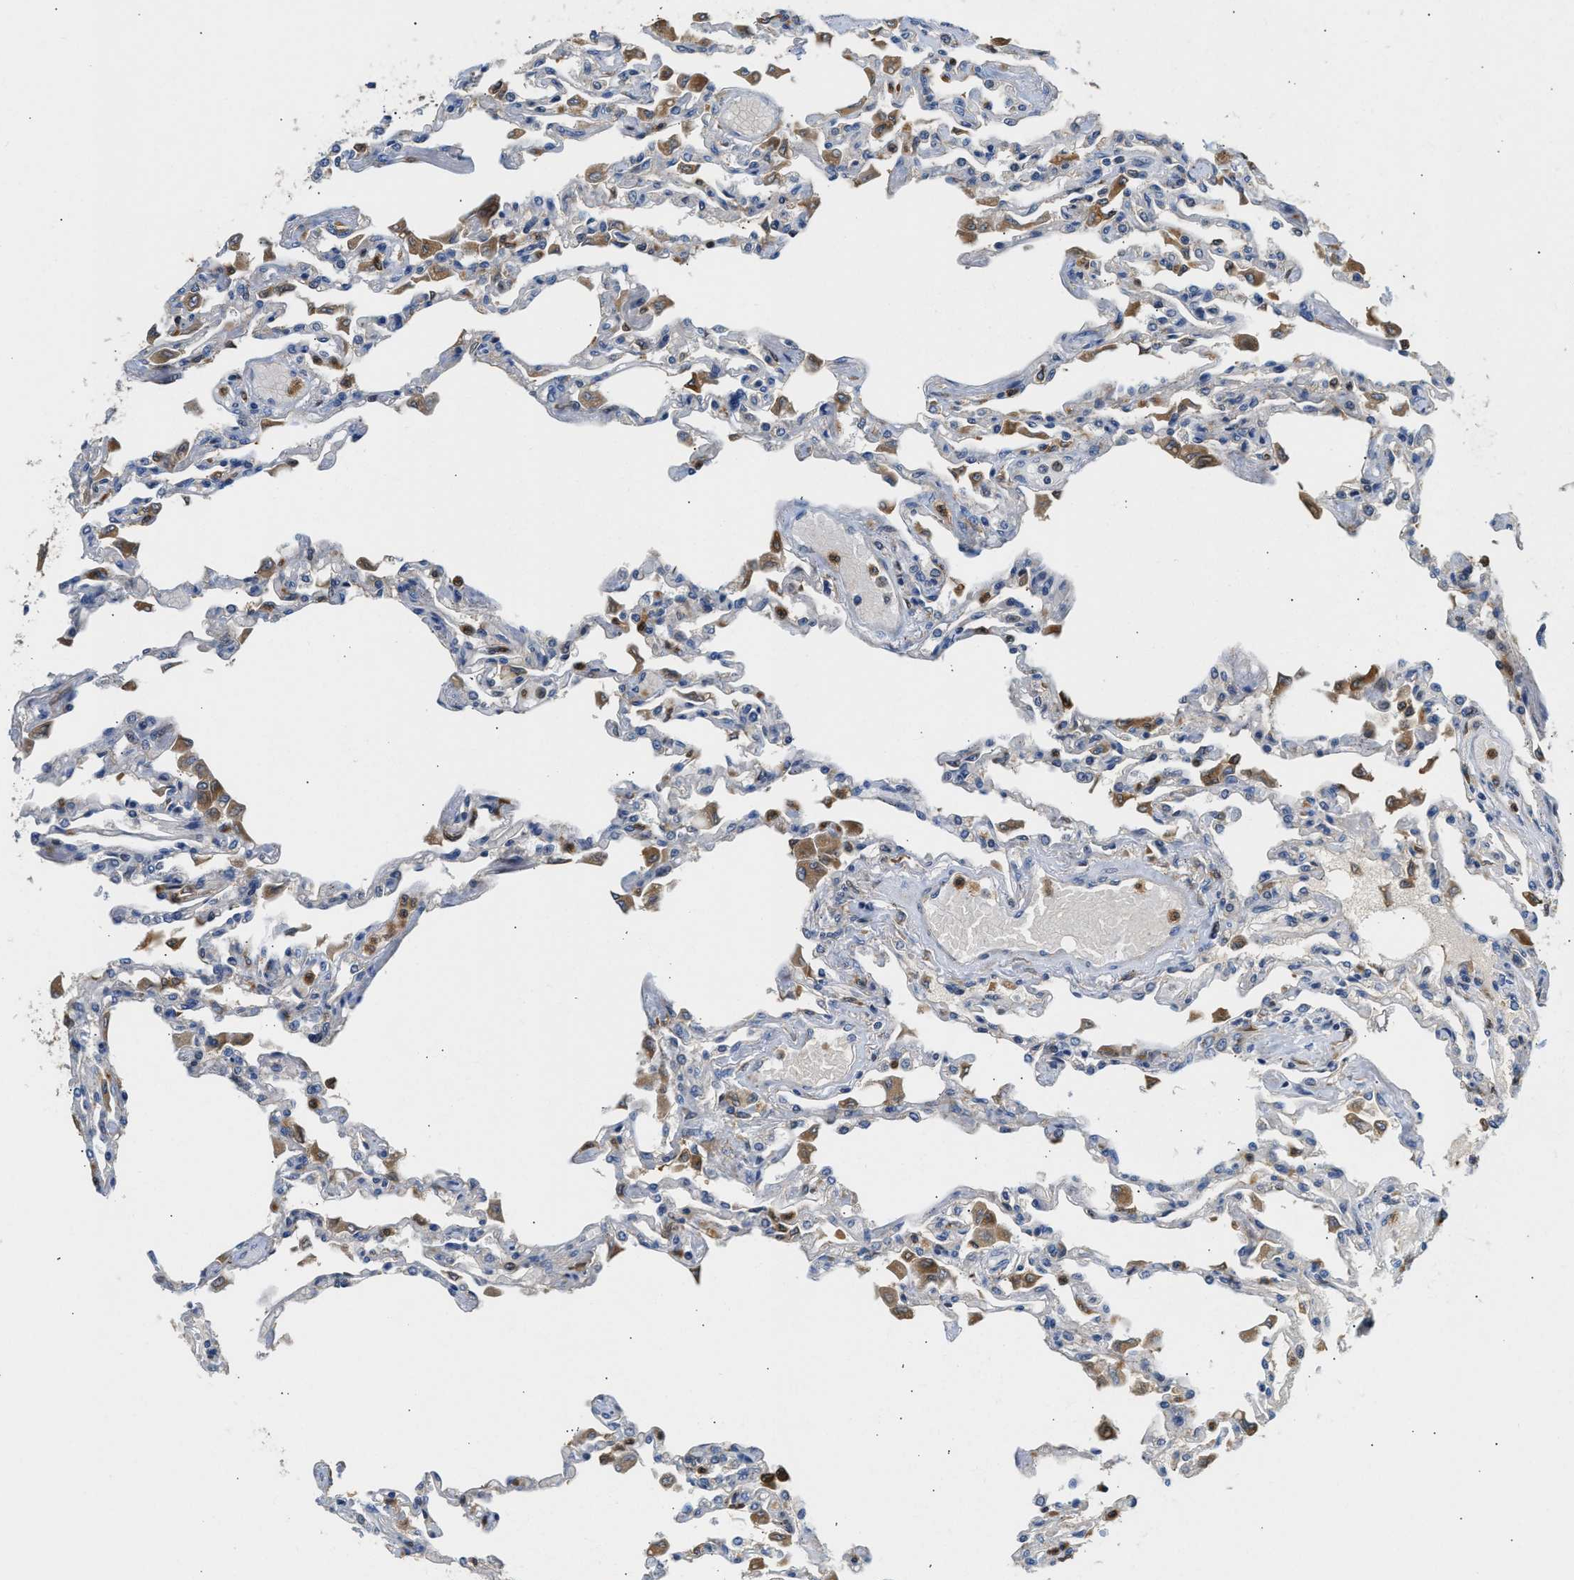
{"staining": {"intensity": "negative", "quantity": "none", "location": "none"}, "tissue": "lung", "cell_type": "Alveolar cells", "image_type": "normal", "snomed": [{"axis": "morphology", "description": "Normal tissue, NOS"}, {"axis": "topography", "description": "Bronchus"}, {"axis": "topography", "description": "Lung"}], "caption": "IHC micrograph of normal lung: lung stained with DAB exhibits no significant protein staining in alveolar cells.", "gene": "RAB31", "patient": {"sex": "female", "age": 49}}